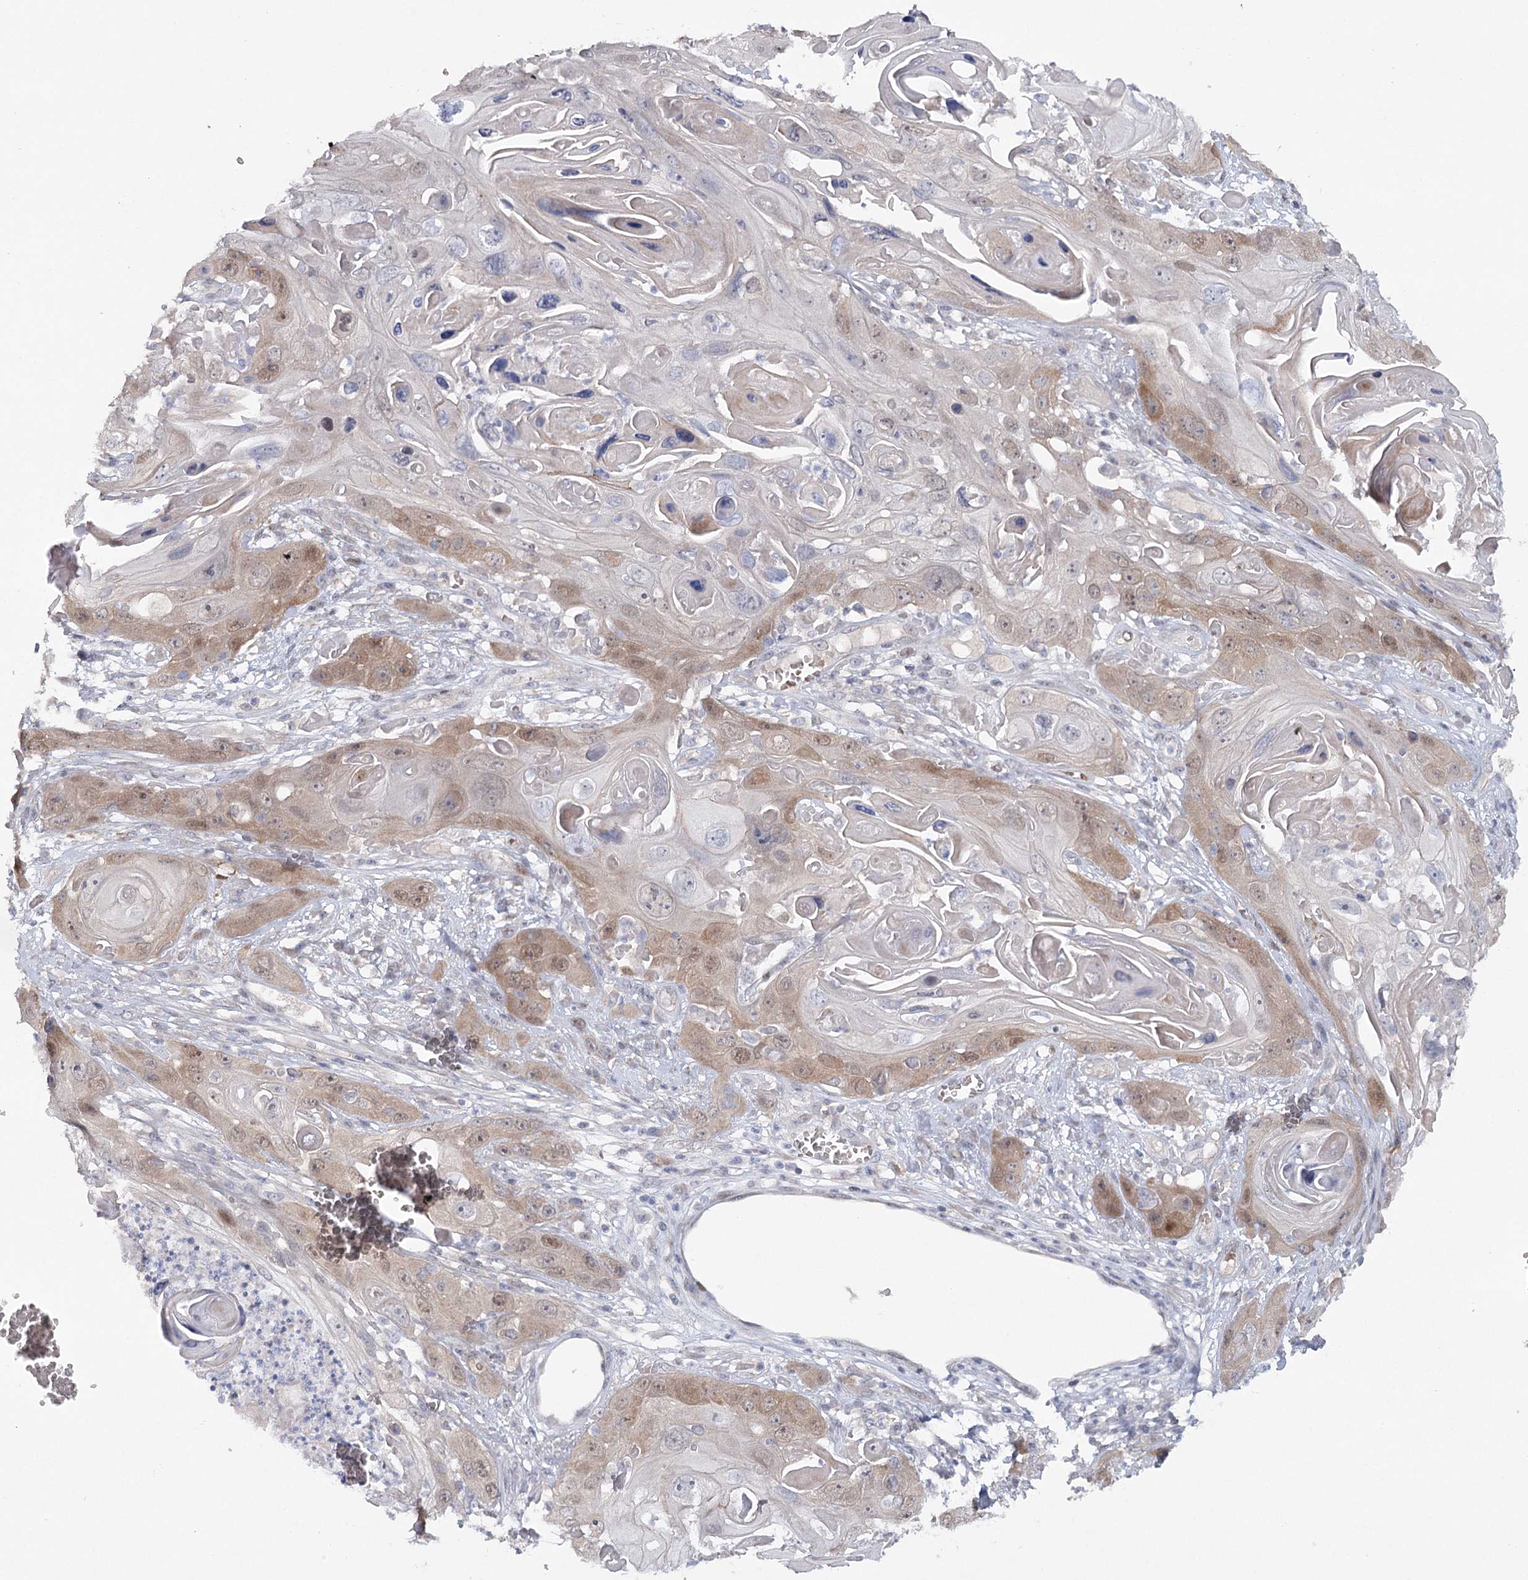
{"staining": {"intensity": "moderate", "quantity": "25%-75%", "location": "cytoplasmic/membranous,nuclear"}, "tissue": "skin cancer", "cell_type": "Tumor cells", "image_type": "cancer", "snomed": [{"axis": "morphology", "description": "Squamous cell carcinoma, NOS"}, {"axis": "topography", "description": "Skin"}], "caption": "Human skin squamous cell carcinoma stained for a protein (brown) reveals moderate cytoplasmic/membranous and nuclear positive positivity in about 25%-75% of tumor cells.", "gene": "MAP3K13", "patient": {"sex": "male", "age": 55}}